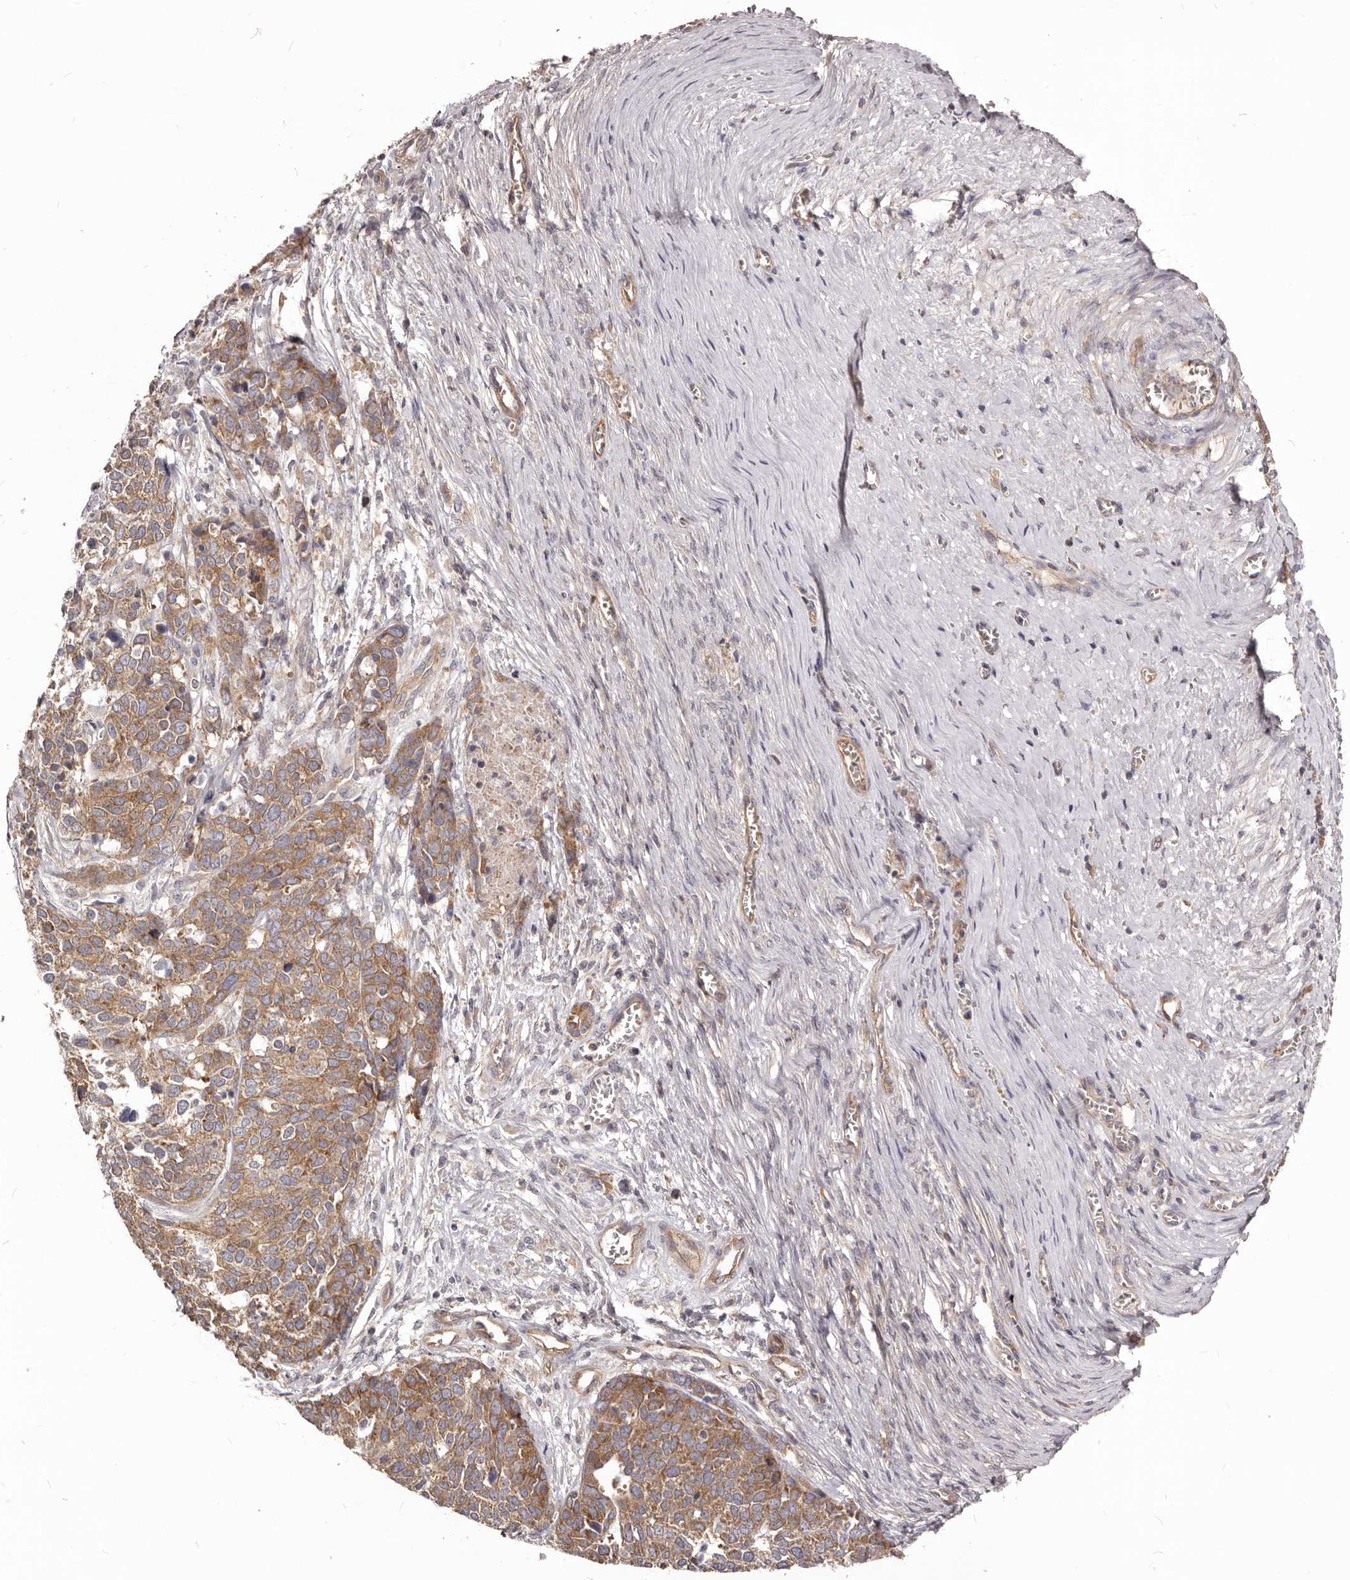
{"staining": {"intensity": "moderate", "quantity": ">75%", "location": "cytoplasmic/membranous"}, "tissue": "ovarian cancer", "cell_type": "Tumor cells", "image_type": "cancer", "snomed": [{"axis": "morphology", "description": "Cystadenocarcinoma, serous, NOS"}, {"axis": "topography", "description": "Ovary"}], "caption": "Protein staining of serous cystadenocarcinoma (ovarian) tissue displays moderate cytoplasmic/membranous staining in approximately >75% of tumor cells.", "gene": "DMRT2", "patient": {"sex": "female", "age": 44}}